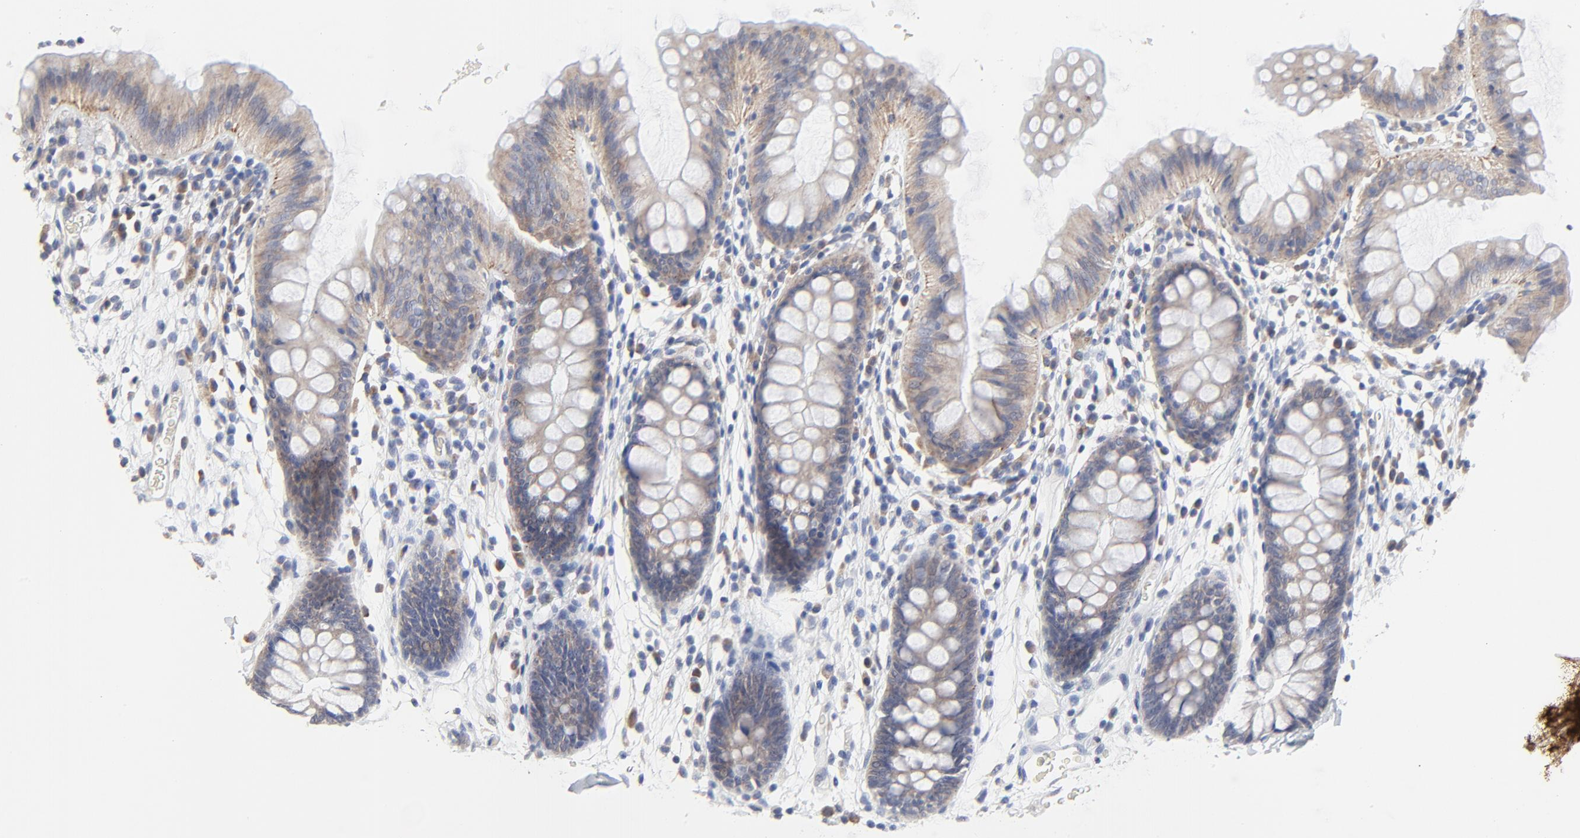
{"staining": {"intensity": "negative", "quantity": "none", "location": "none"}, "tissue": "colon", "cell_type": "Endothelial cells", "image_type": "normal", "snomed": [{"axis": "morphology", "description": "Normal tissue, NOS"}, {"axis": "topography", "description": "Smooth muscle"}, {"axis": "topography", "description": "Colon"}], "caption": "DAB (3,3'-diaminobenzidine) immunohistochemical staining of benign human colon exhibits no significant expression in endothelial cells. (Brightfield microscopy of DAB (3,3'-diaminobenzidine) immunohistochemistry at high magnification).", "gene": "DHRSX", "patient": {"sex": "male", "age": 67}}